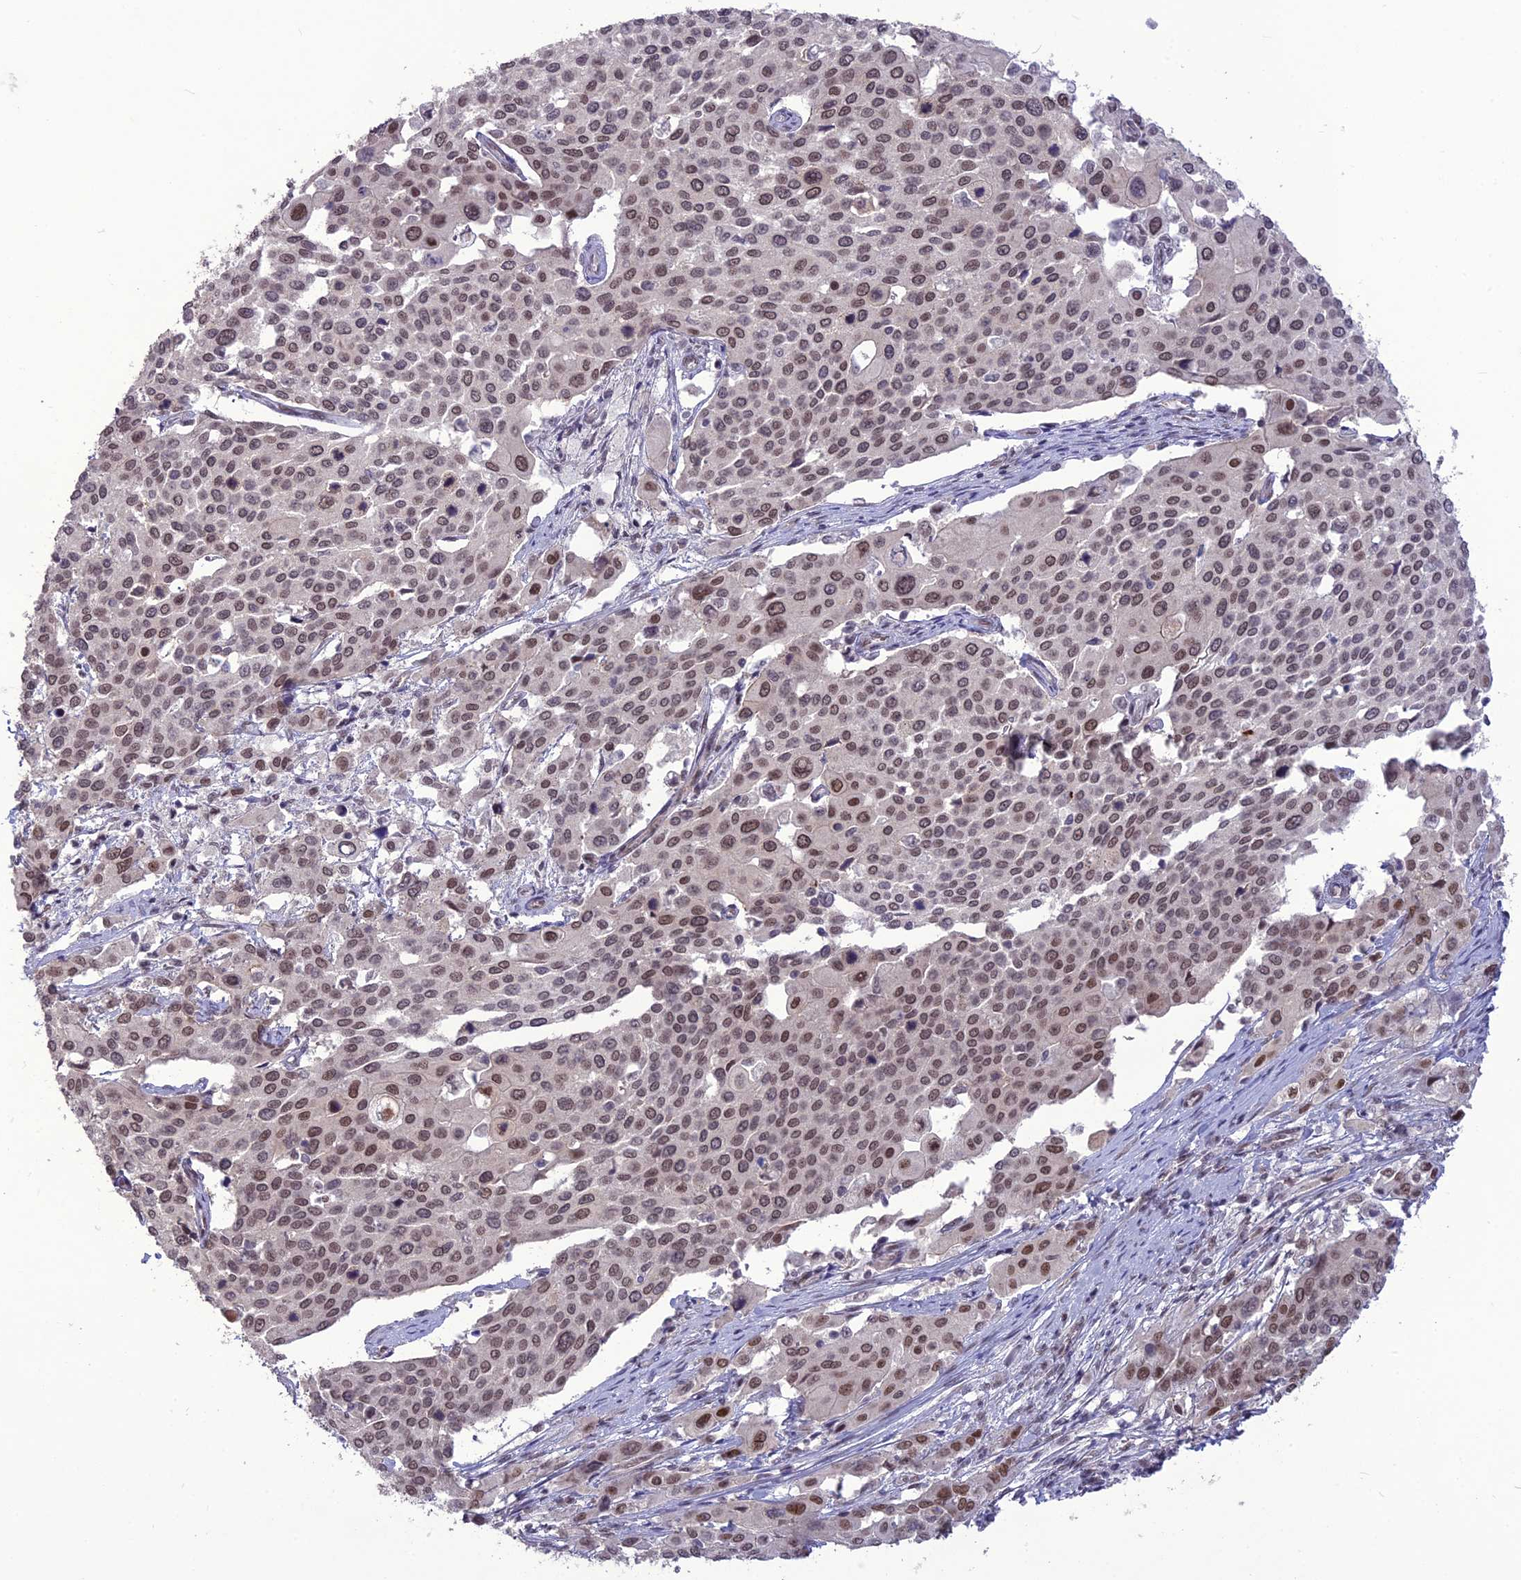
{"staining": {"intensity": "moderate", "quantity": ">75%", "location": "nuclear"}, "tissue": "cervical cancer", "cell_type": "Tumor cells", "image_type": "cancer", "snomed": [{"axis": "morphology", "description": "Squamous cell carcinoma, NOS"}, {"axis": "topography", "description": "Cervix"}], "caption": "Protein staining of cervical cancer tissue reveals moderate nuclear expression in about >75% of tumor cells.", "gene": "DIS3", "patient": {"sex": "female", "age": 44}}